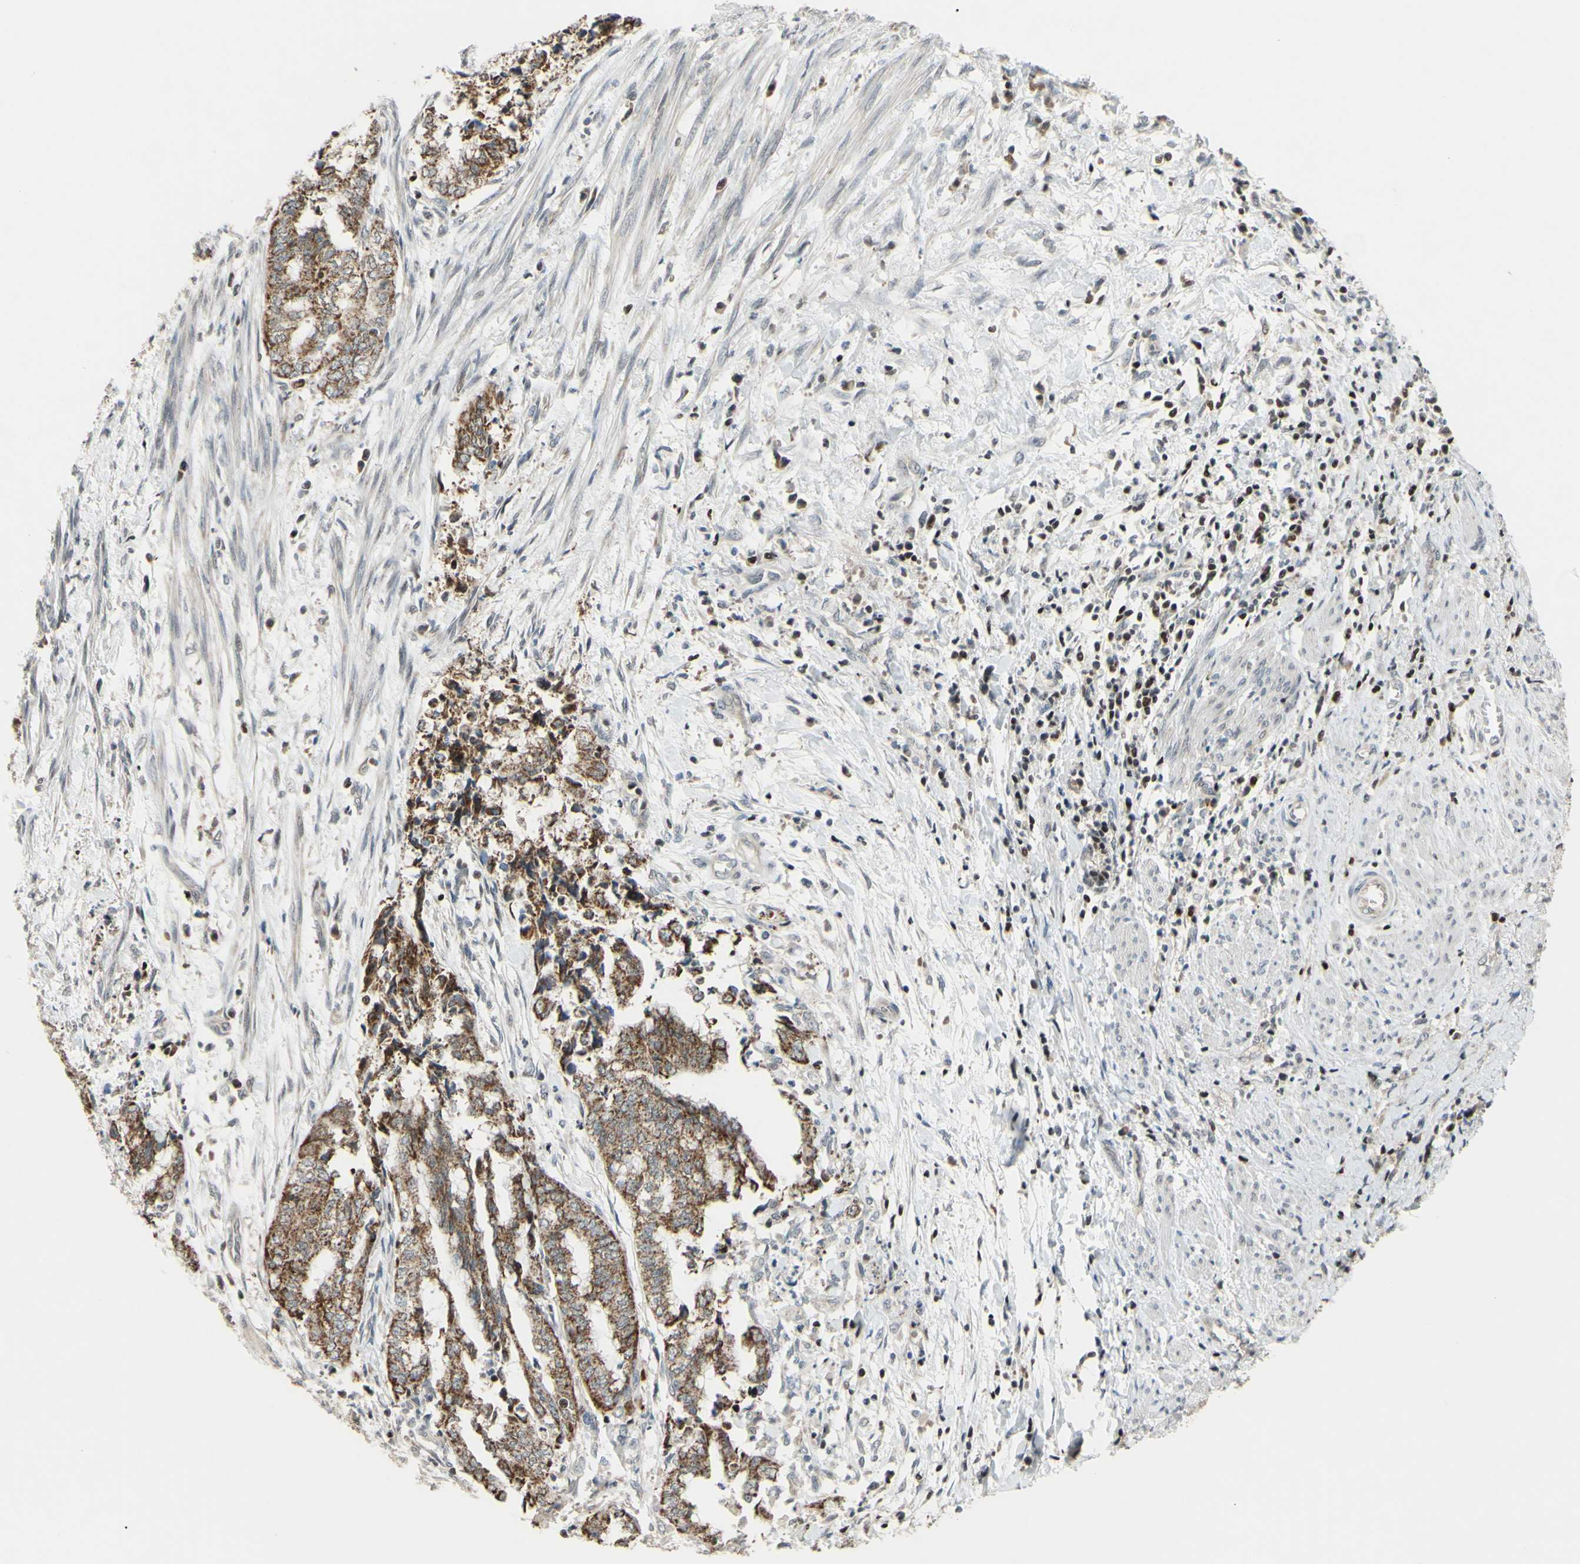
{"staining": {"intensity": "moderate", "quantity": ">75%", "location": "cytoplasmic/membranous"}, "tissue": "endometrial cancer", "cell_type": "Tumor cells", "image_type": "cancer", "snomed": [{"axis": "morphology", "description": "Necrosis, NOS"}, {"axis": "morphology", "description": "Adenocarcinoma, NOS"}, {"axis": "topography", "description": "Endometrium"}], "caption": "Endometrial cancer (adenocarcinoma) was stained to show a protein in brown. There is medium levels of moderate cytoplasmic/membranous staining in approximately >75% of tumor cells.", "gene": "SP4", "patient": {"sex": "female", "age": 79}}